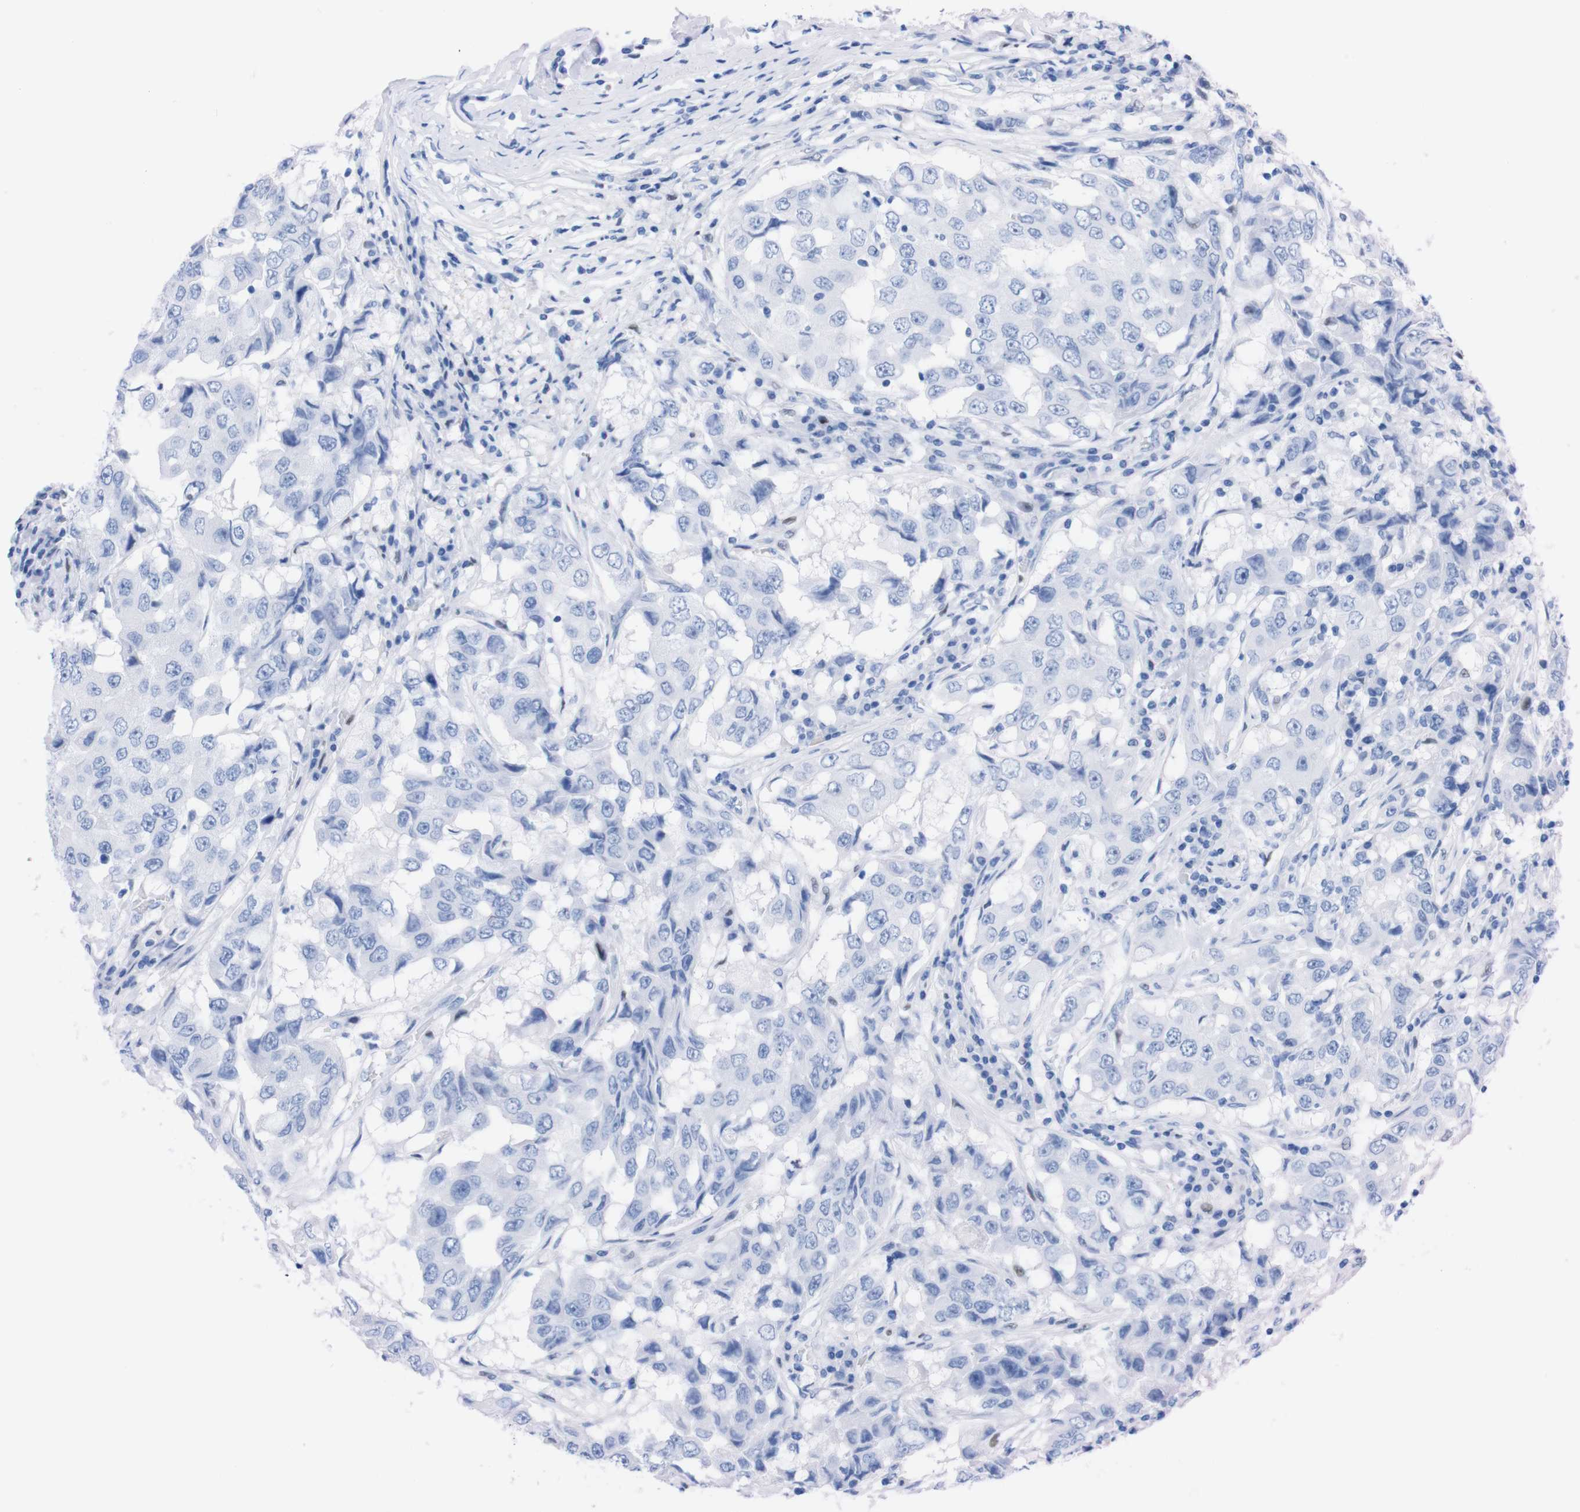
{"staining": {"intensity": "negative", "quantity": "none", "location": "none"}, "tissue": "breast cancer", "cell_type": "Tumor cells", "image_type": "cancer", "snomed": [{"axis": "morphology", "description": "Duct carcinoma"}, {"axis": "topography", "description": "Breast"}], "caption": "Immunohistochemistry photomicrograph of breast invasive ductal carcinoma stained for a protein (brown), which shows no positivity in tumor cells.", "gene": "P2RY12", "patient": {"sex": "female", "age": 27}}